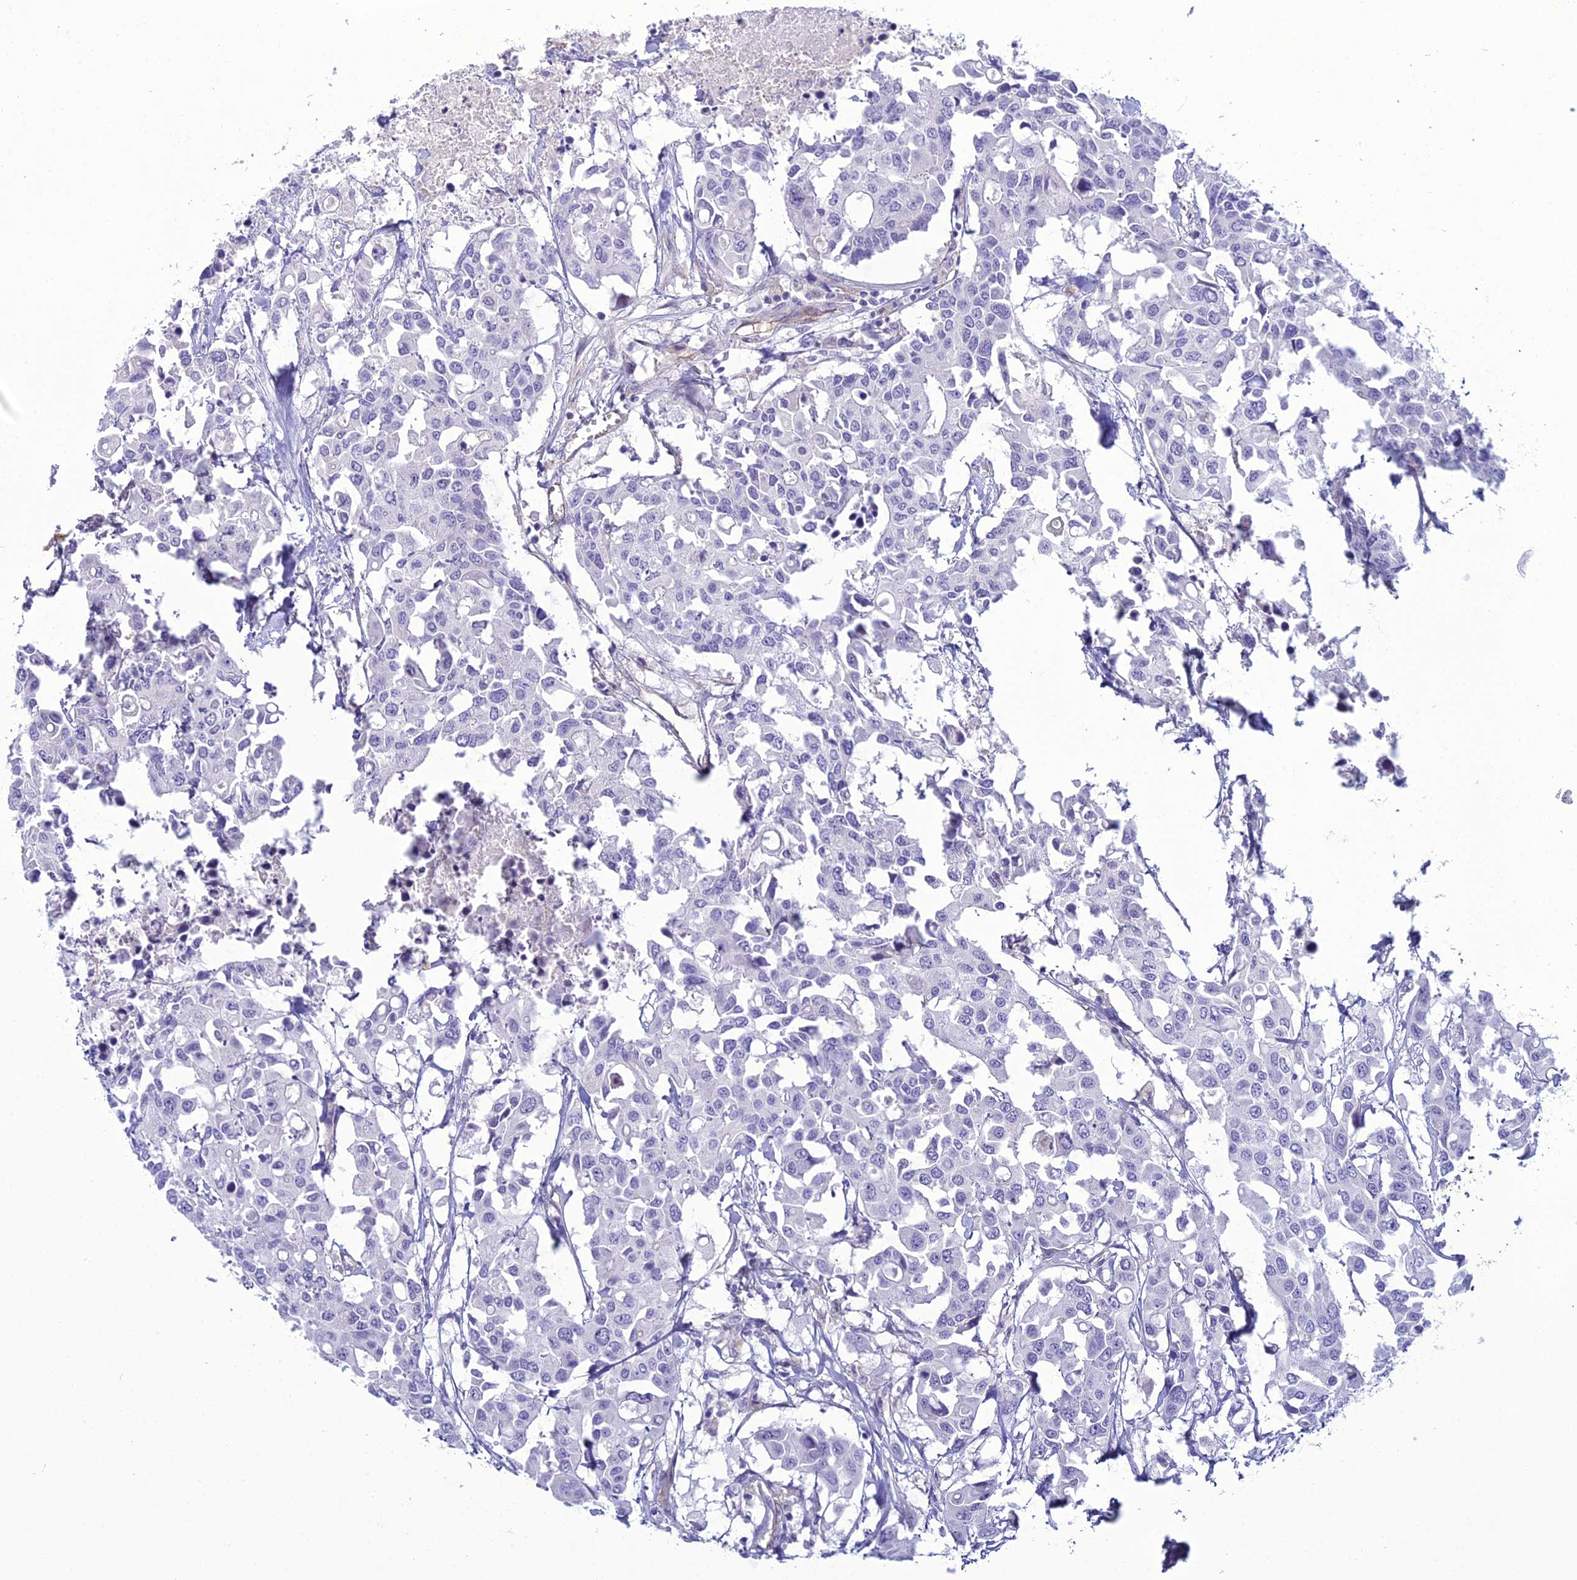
{"staining": {"intensity": "negative", "quantity": "none", "location": "none"}, "tissue": "colorectal cancer", "cell_type": "Tumor cells", "image_type": "cancer", "snomed": [{"axis": "morphology", "description": "Adenocarcinoma, NOS"}, {"axis": "topography", "description": "Colon"}], "caption": "High power microscopy micrograph of an IHC photomicrograph of colorectal adenocarcinoma, revealing no significant staining in tumor cells.", "gene": "ACE", "patient": {"sex": "male", "age": 77}}